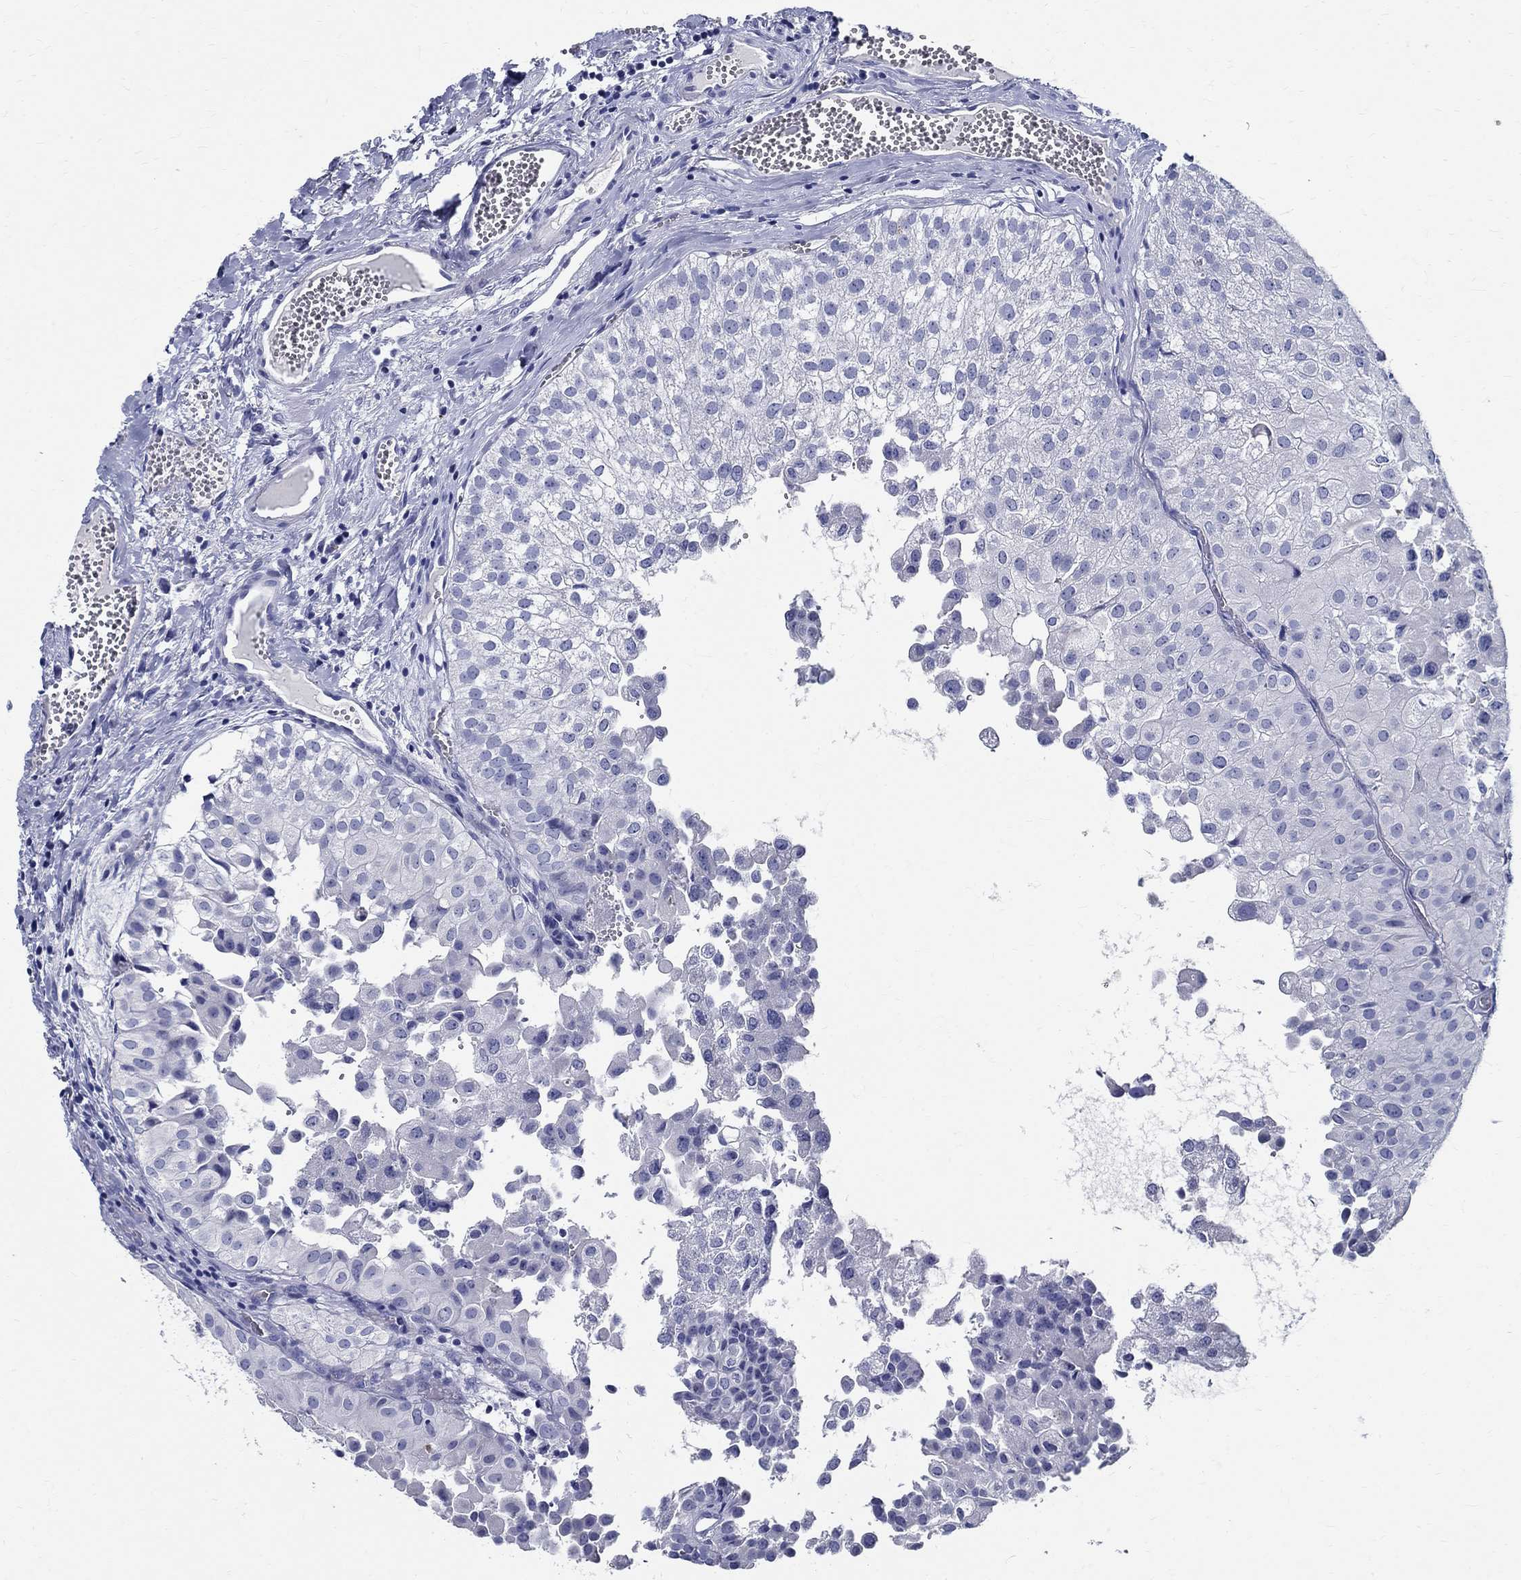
{"staining": {"intensity": "negative", "quantity": "none", "location": "none"}, "tissue": "urothelial cancer", "cell_type": "Tumor cells", "image_type": "cancer", "snomed": [{"axis": "morphology", "description": "Urothelial carcinoma, Low grade"}, {"axis": "topography", "description": "Urinary bladder"}], "caption": "Tumor cells are negative for protein expression in human urothelial cancer.", "gene": "CETN1", "patient": {"sex": "female", "age": 78}}